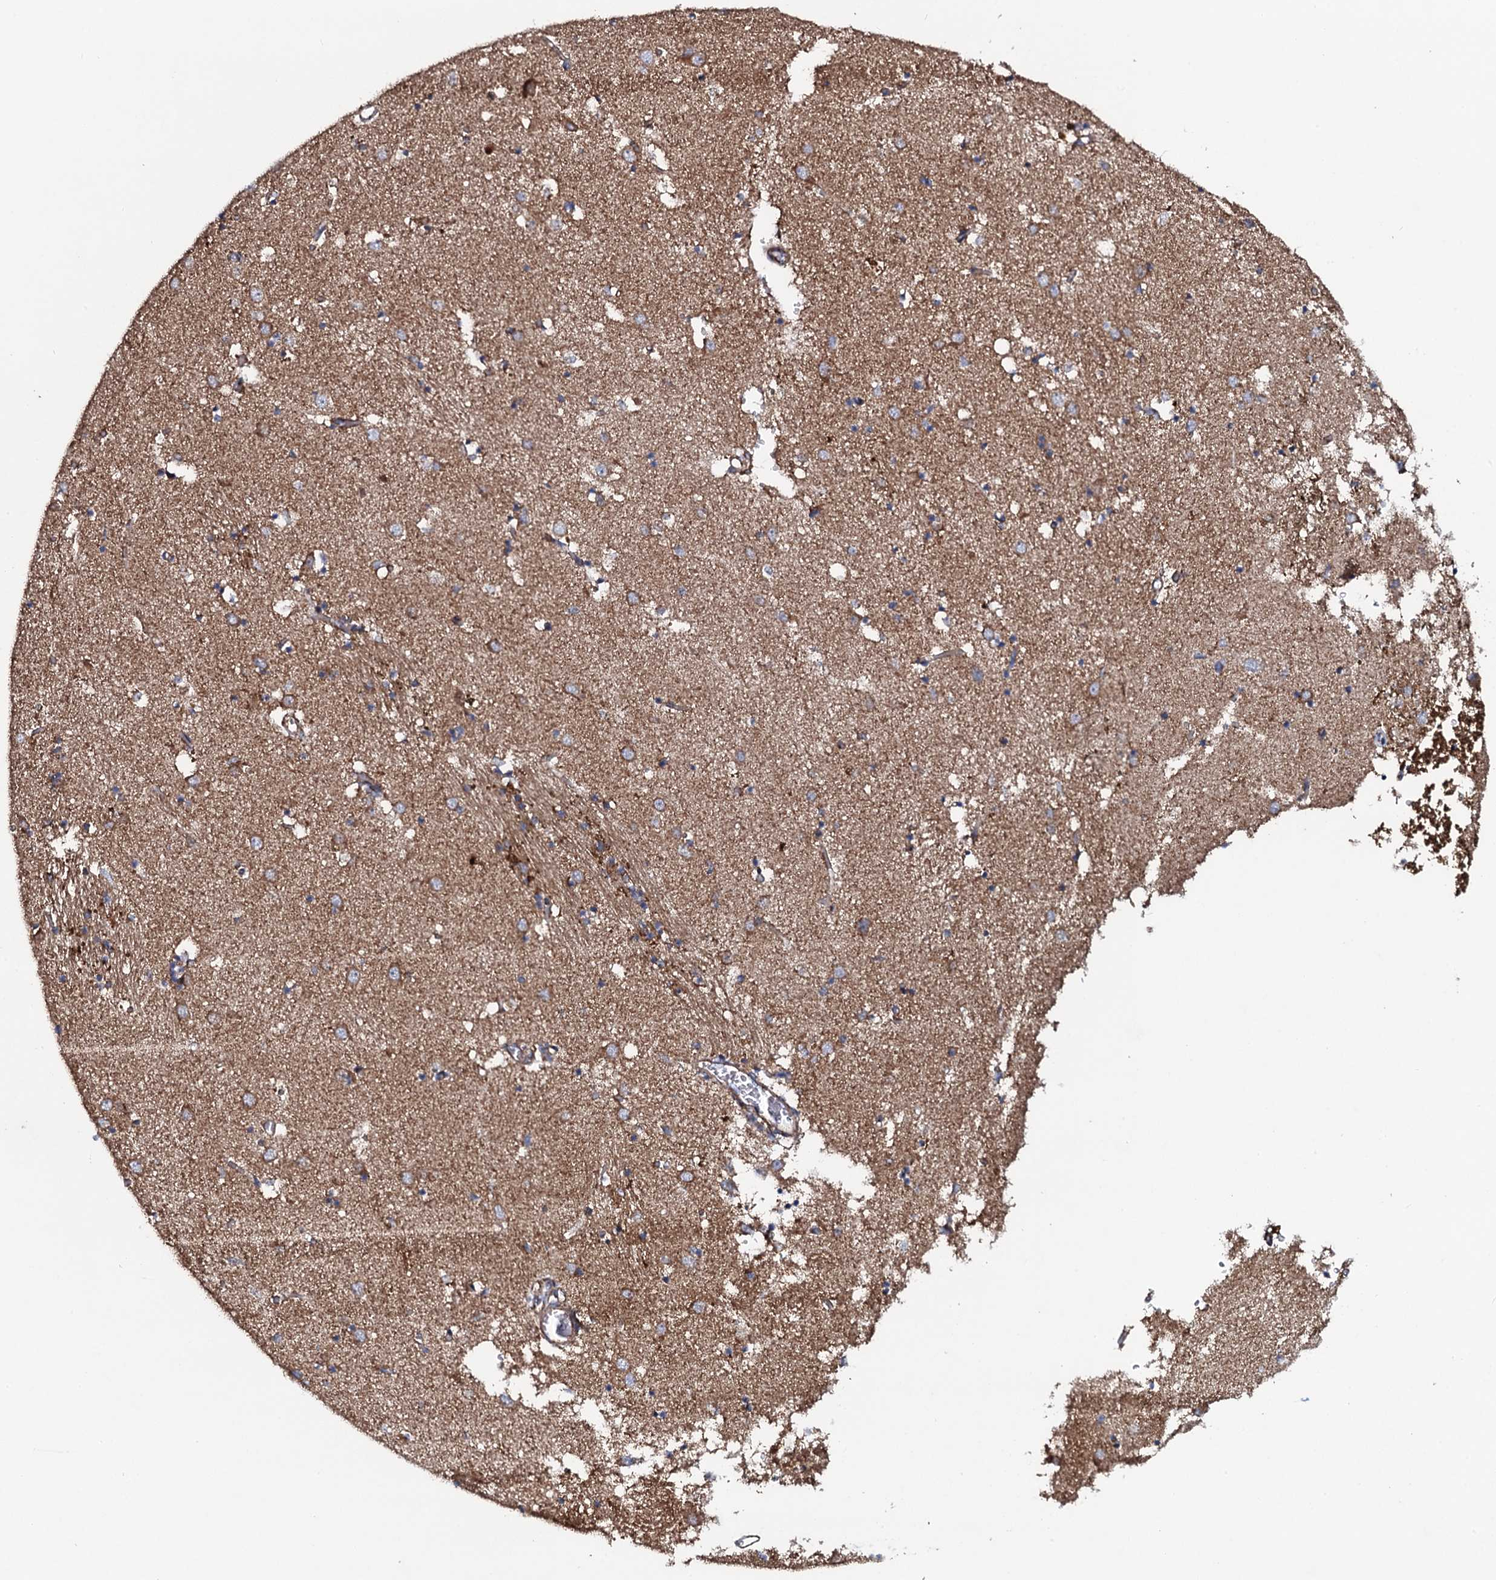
{"staining": {"intensity": "weak", "quantity": "25%-75%", "location": "cytoplasmic/membranous"}, "tissue": "caudate", "cell_type": "Glial cells", "image_type": "normal", "snomed": [{"axis": "morphology", "description": "Normal tissue, NOS"}, {"axis": "topography", "description": "Lateral ventricle wall"}], "caption": "Immunohistochemical staining of benign human caudate demonstrates weak cytoplasmic/membranous protein staining in about 25%-75% of glial cells.", "gene": "EVC2", "patient": {"sex": "male", "age": 70}}